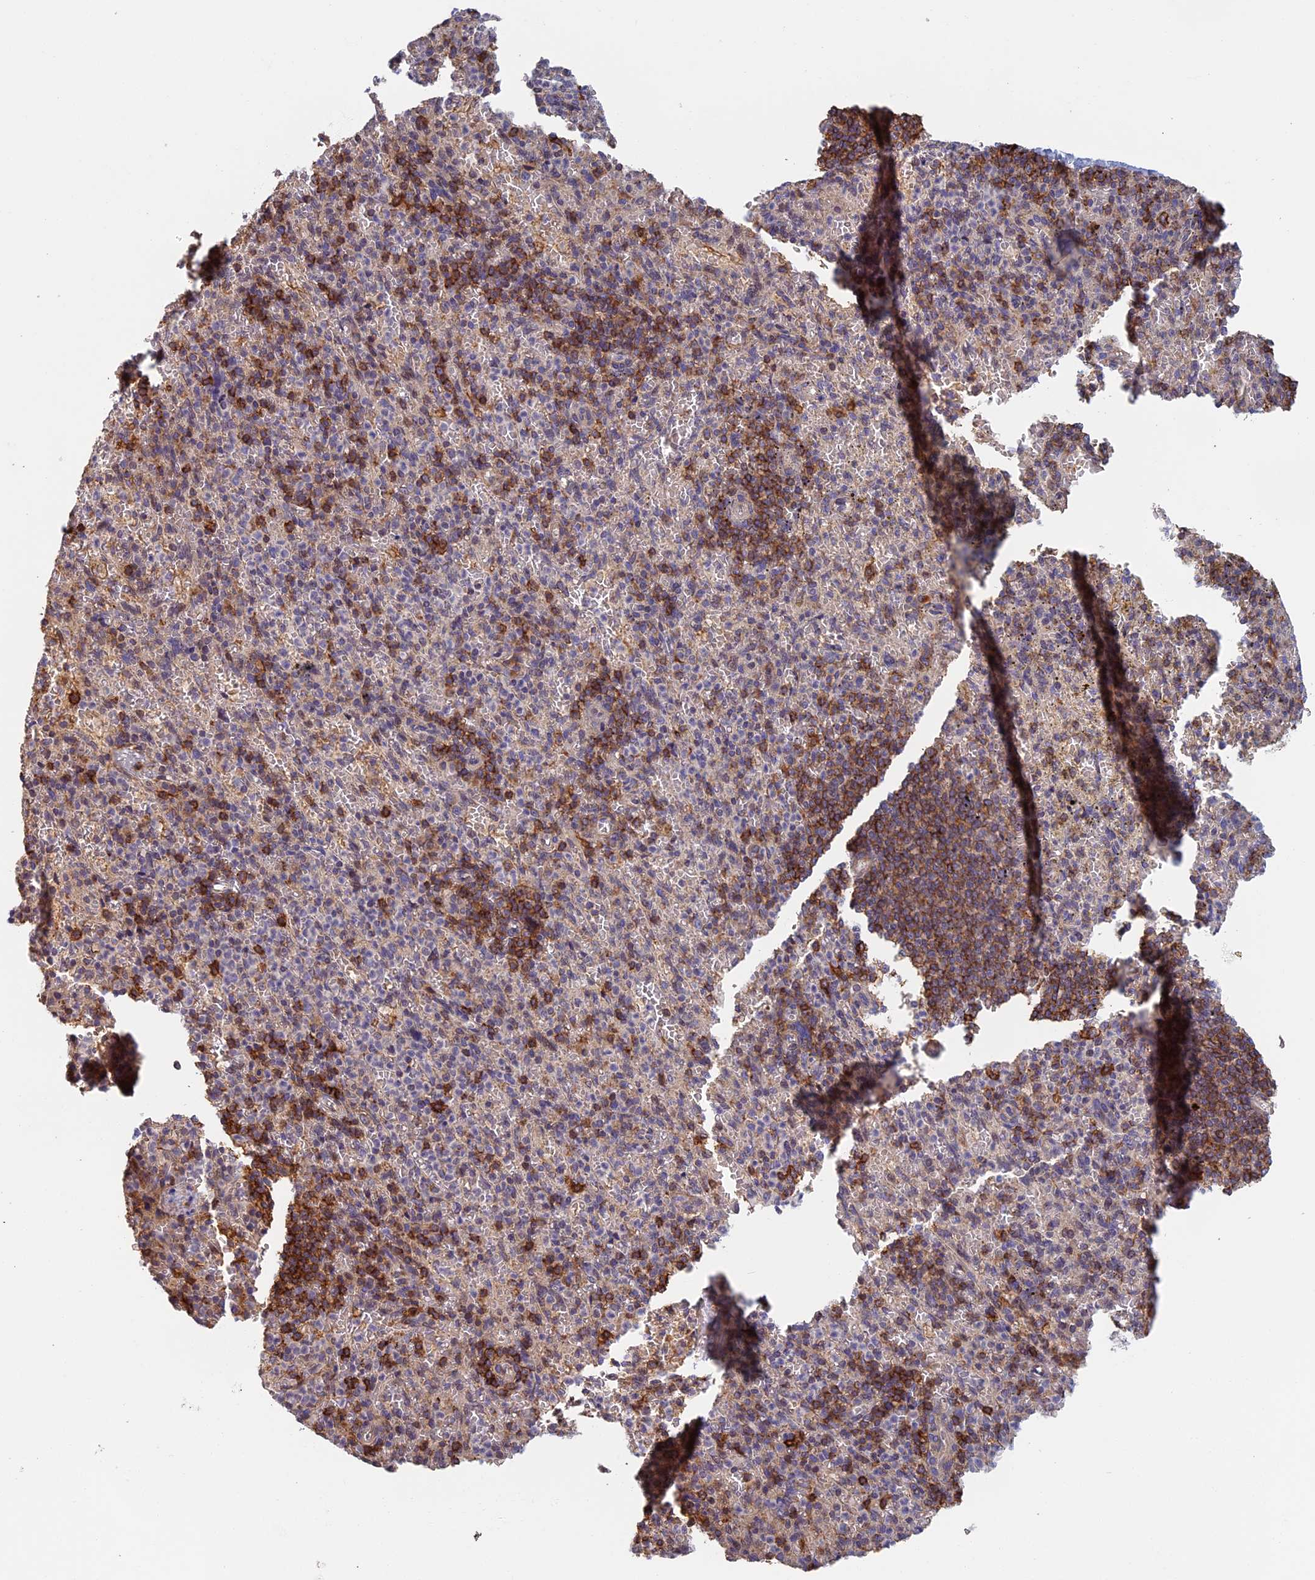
{"staining": {"intensity": "moderate", "quantity": "<25%", "location": "cytoplasmic/membranous"}, "tissue": "spleen", "cell_type": "Cells in red pulp", "image_type": "normal", "snomed": [{"axis": "morphology", "description": "Normal tissue, NOS"}, {"axis": "topography", "description": "Spleen"}], "caption": "Immunohistochemistry image of benign human spleen stained for a protein (brown), which exhibits low levels of moderate cytoplasmic/membranous staining in approximately <25% of cells in red pulp.", "gene": "EDAR", "patient": {"sex": "female", "age": 74}}